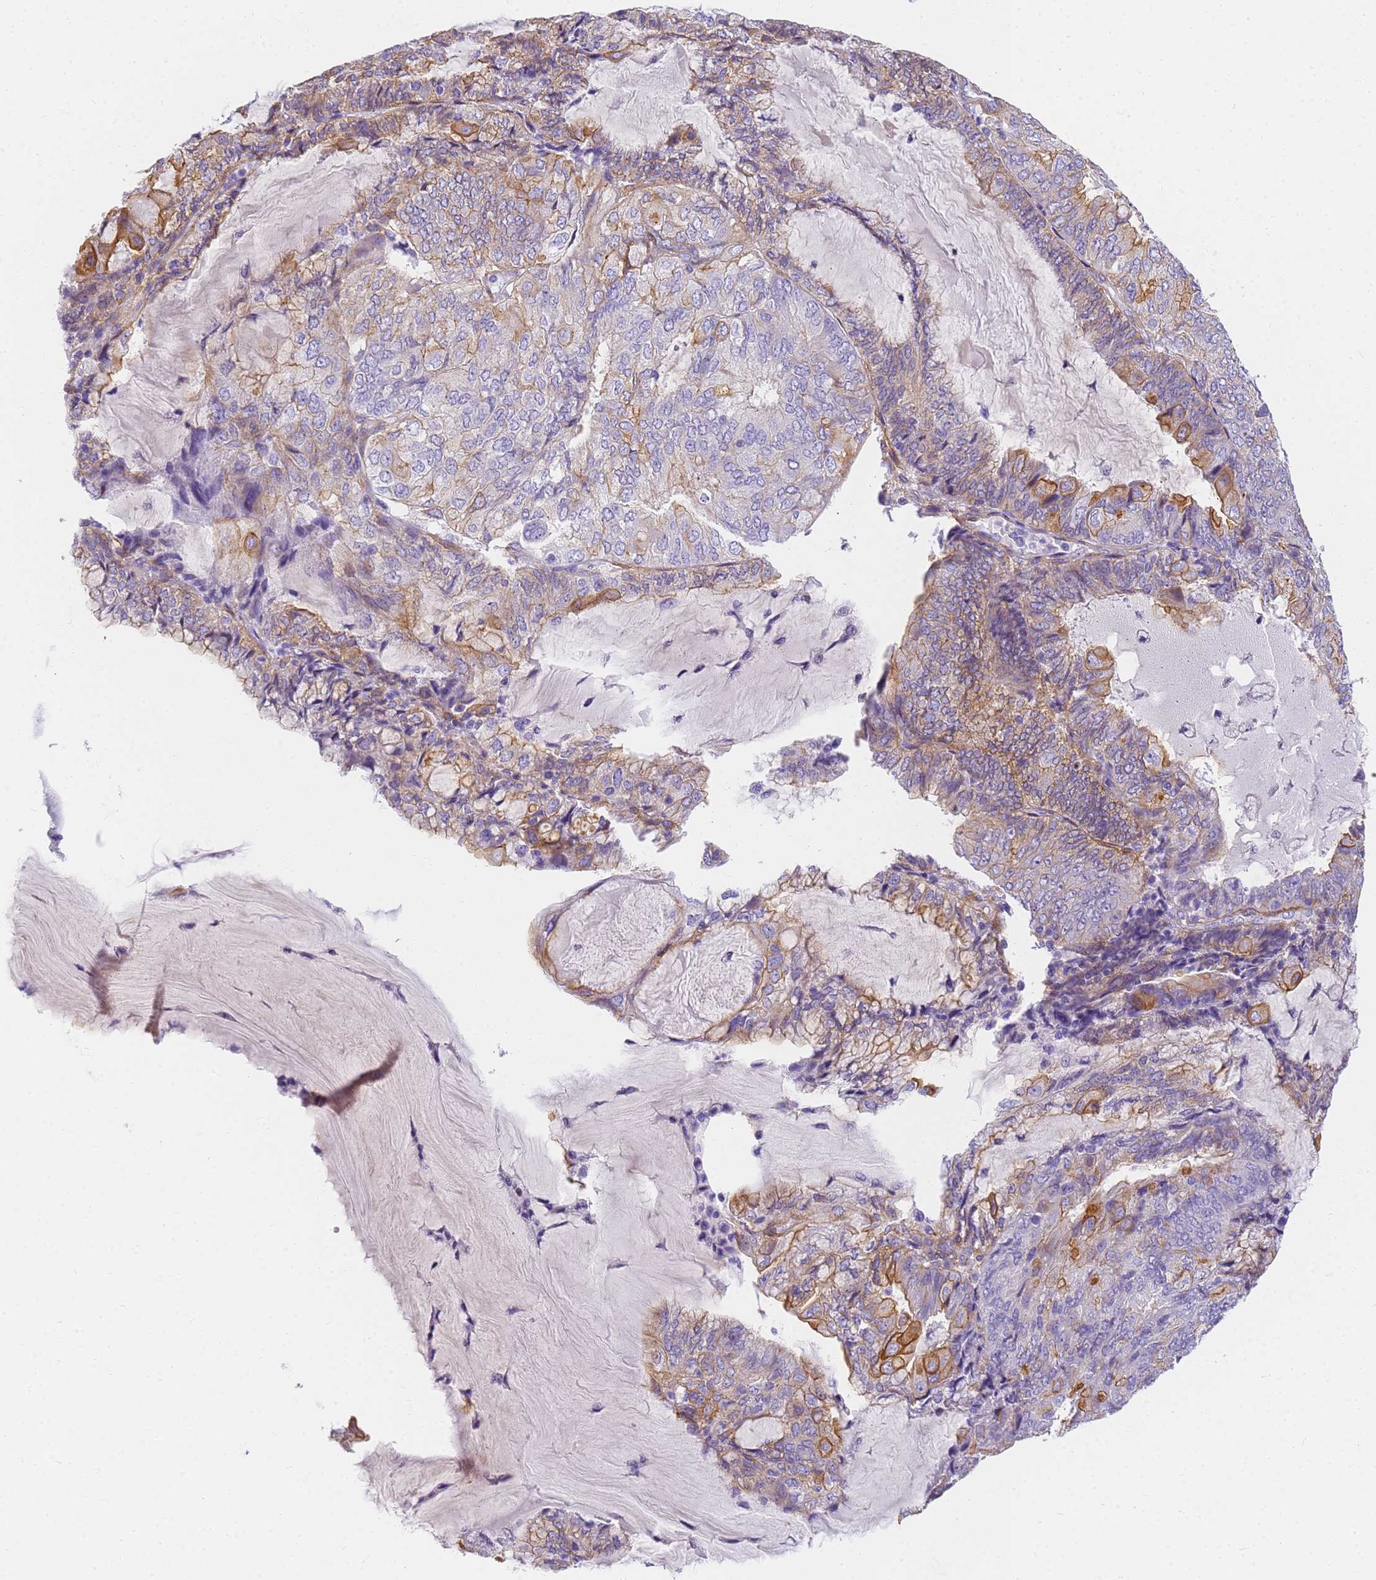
{"staining": {"intensity": "moderate", "quantity": "25%-75%", "location": "cytoplasmic/membranous"}, "tissue": "endometrial cancer", "cell_type": "Tumor cells", "image_type": "cancer", "snomed": [{"axis": "morphology", "description": "Adenocarcinoma, NOS"}, {"axis": "topography", "description": "Endometrium"}], "caption": "Brown immunohistochemical staining in human endometrial cancer (adenocarcinoma) reveals moderate cytoplasmic/membranous staining in approximately 25%-75% of tumor cells.", "gene": "MVB12A", "patient": {"sex": "female", "age": 81}}